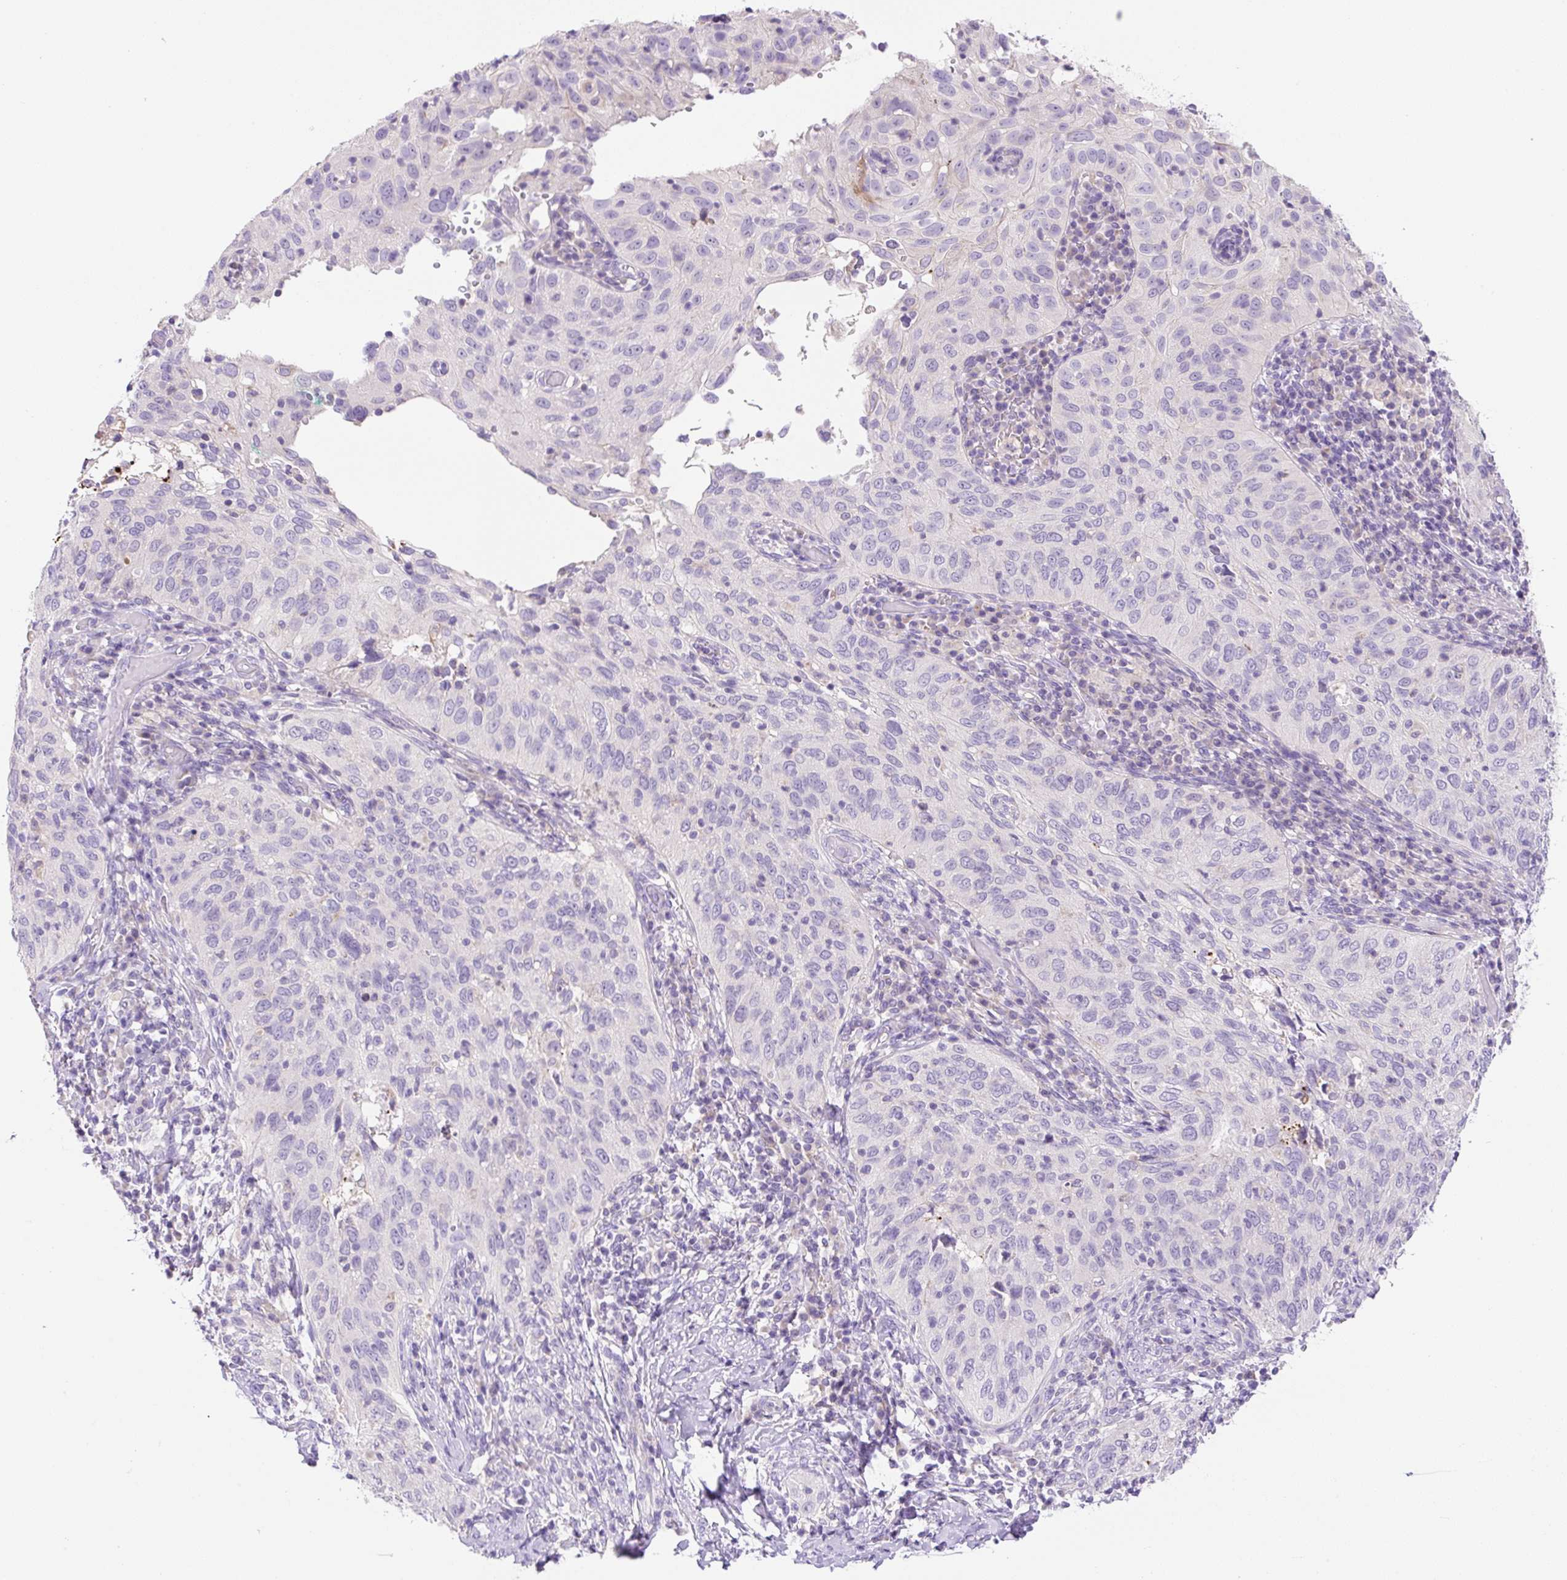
{"staining": {"intensity": "negative", "quantity": "none", "location": "none"}, "tissue": "cervical cancer", "cell_type": "Tumor cells", "image_type": "cancer", "snomed": [{"axis": "morphology", "description": "Squamous cell carcinoma, NOS"}, {"axis": "topography", "description": "Cervix"}], "caption": "DAB immunohistochemical staining of cervical squamous cell carcinoma shows no significant positivity in tumor cells. (DAB immunohistochemistry (IHC) visualized using brightfield microscopy, high magnification).", "gene": "NDST3", "patient": {"sex": "female", "age": 52}}